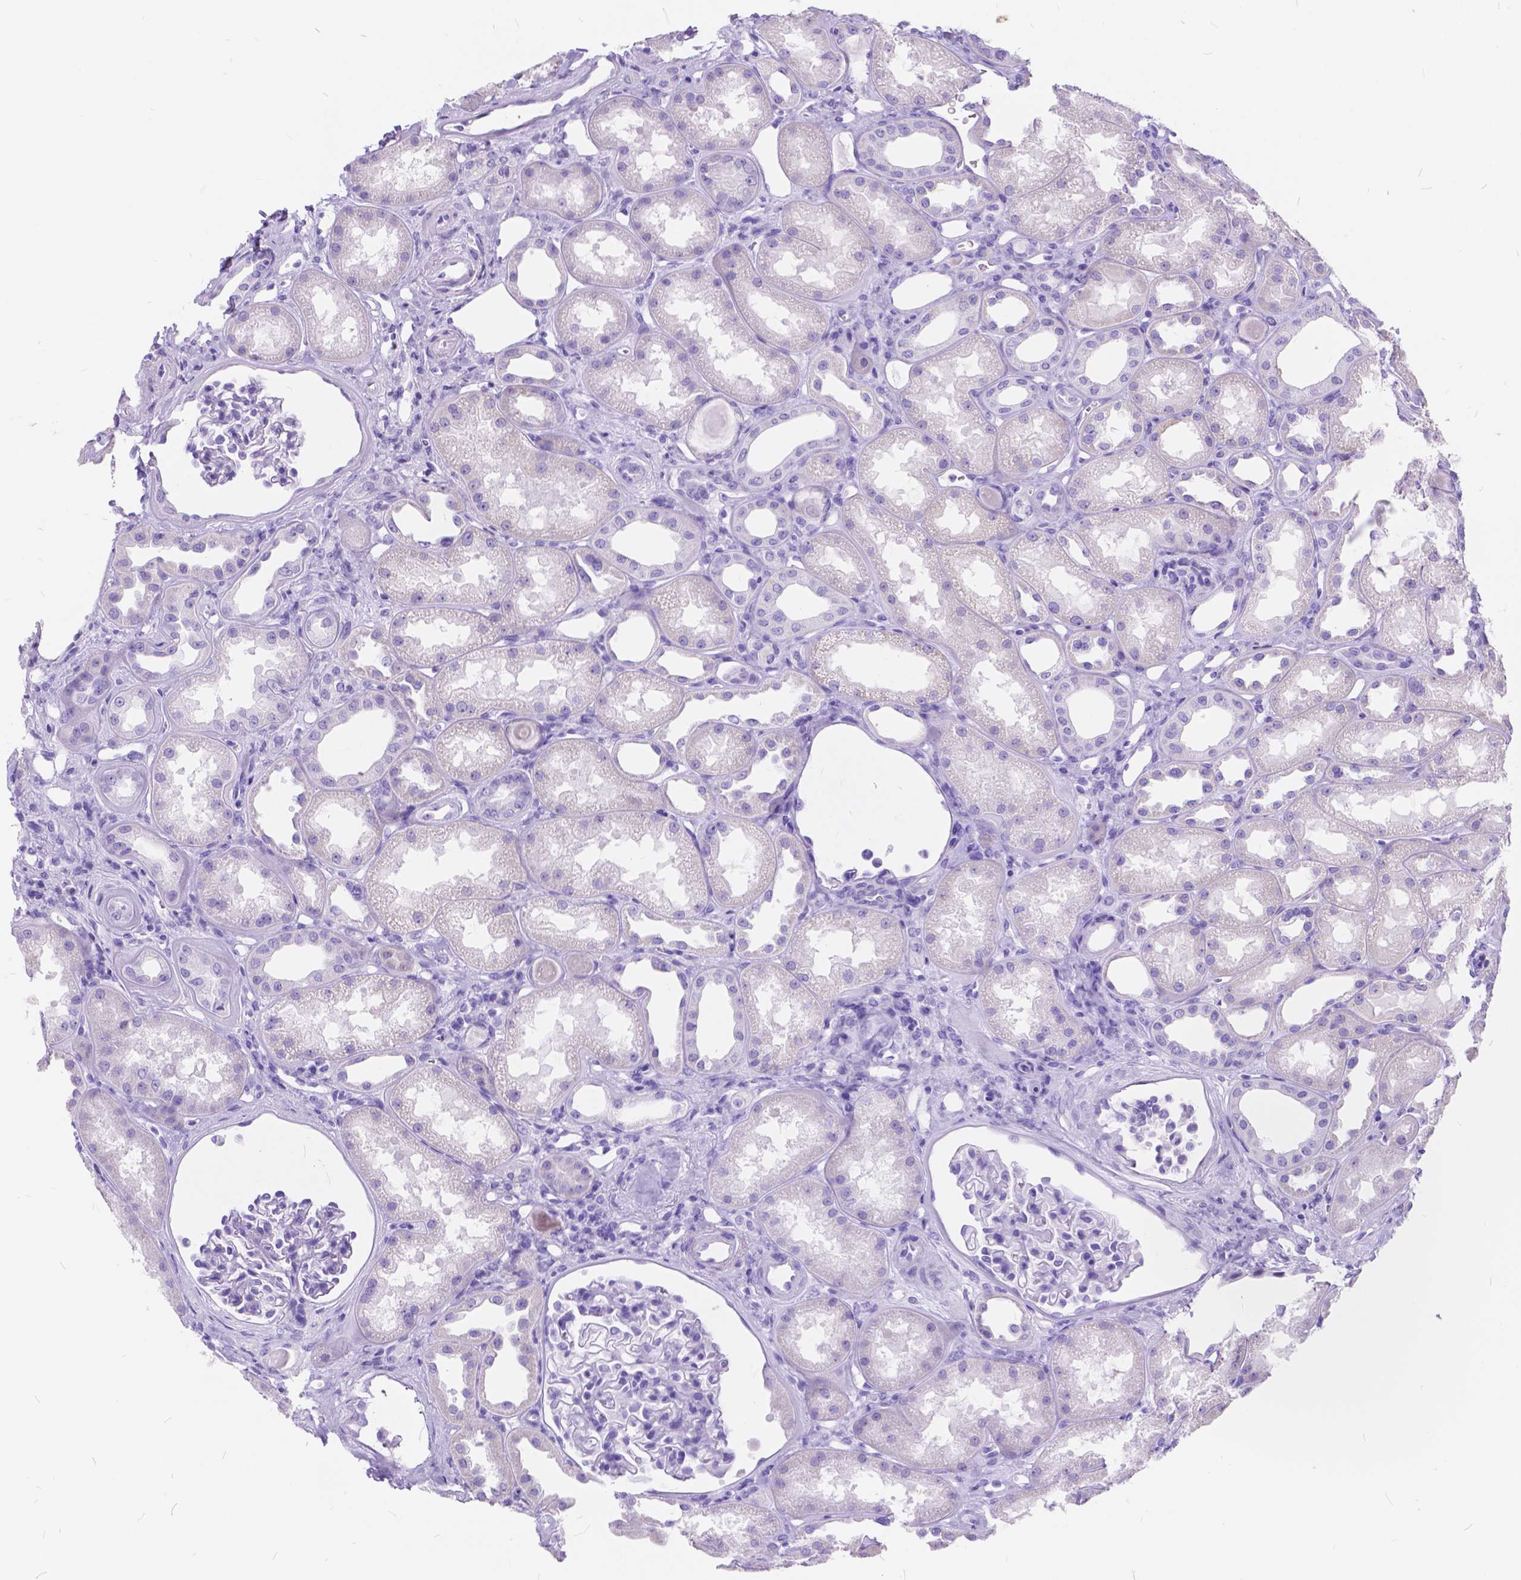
{"staining": {"intensity": "negative", "quantity": "none", "location": "none"}, "tissue": "kidney", "cell_type": "Cells in glomeruli", "image_type": "normal", "snomed": [{"axis": "morphology", "description": "Normal tissue, NOS"}, {"axis": "topography", "description": "Kidney"}], "caption": "High power microscopy image of an IHC photomicrograph of benign kidney, revealing no significant staining in cells in glomeruli. (Brightfield microscopy of DAB immunohistochemistry at high magnification).", "gene": "FOXL2", "patient": {"sex": "male", "age": 61}}